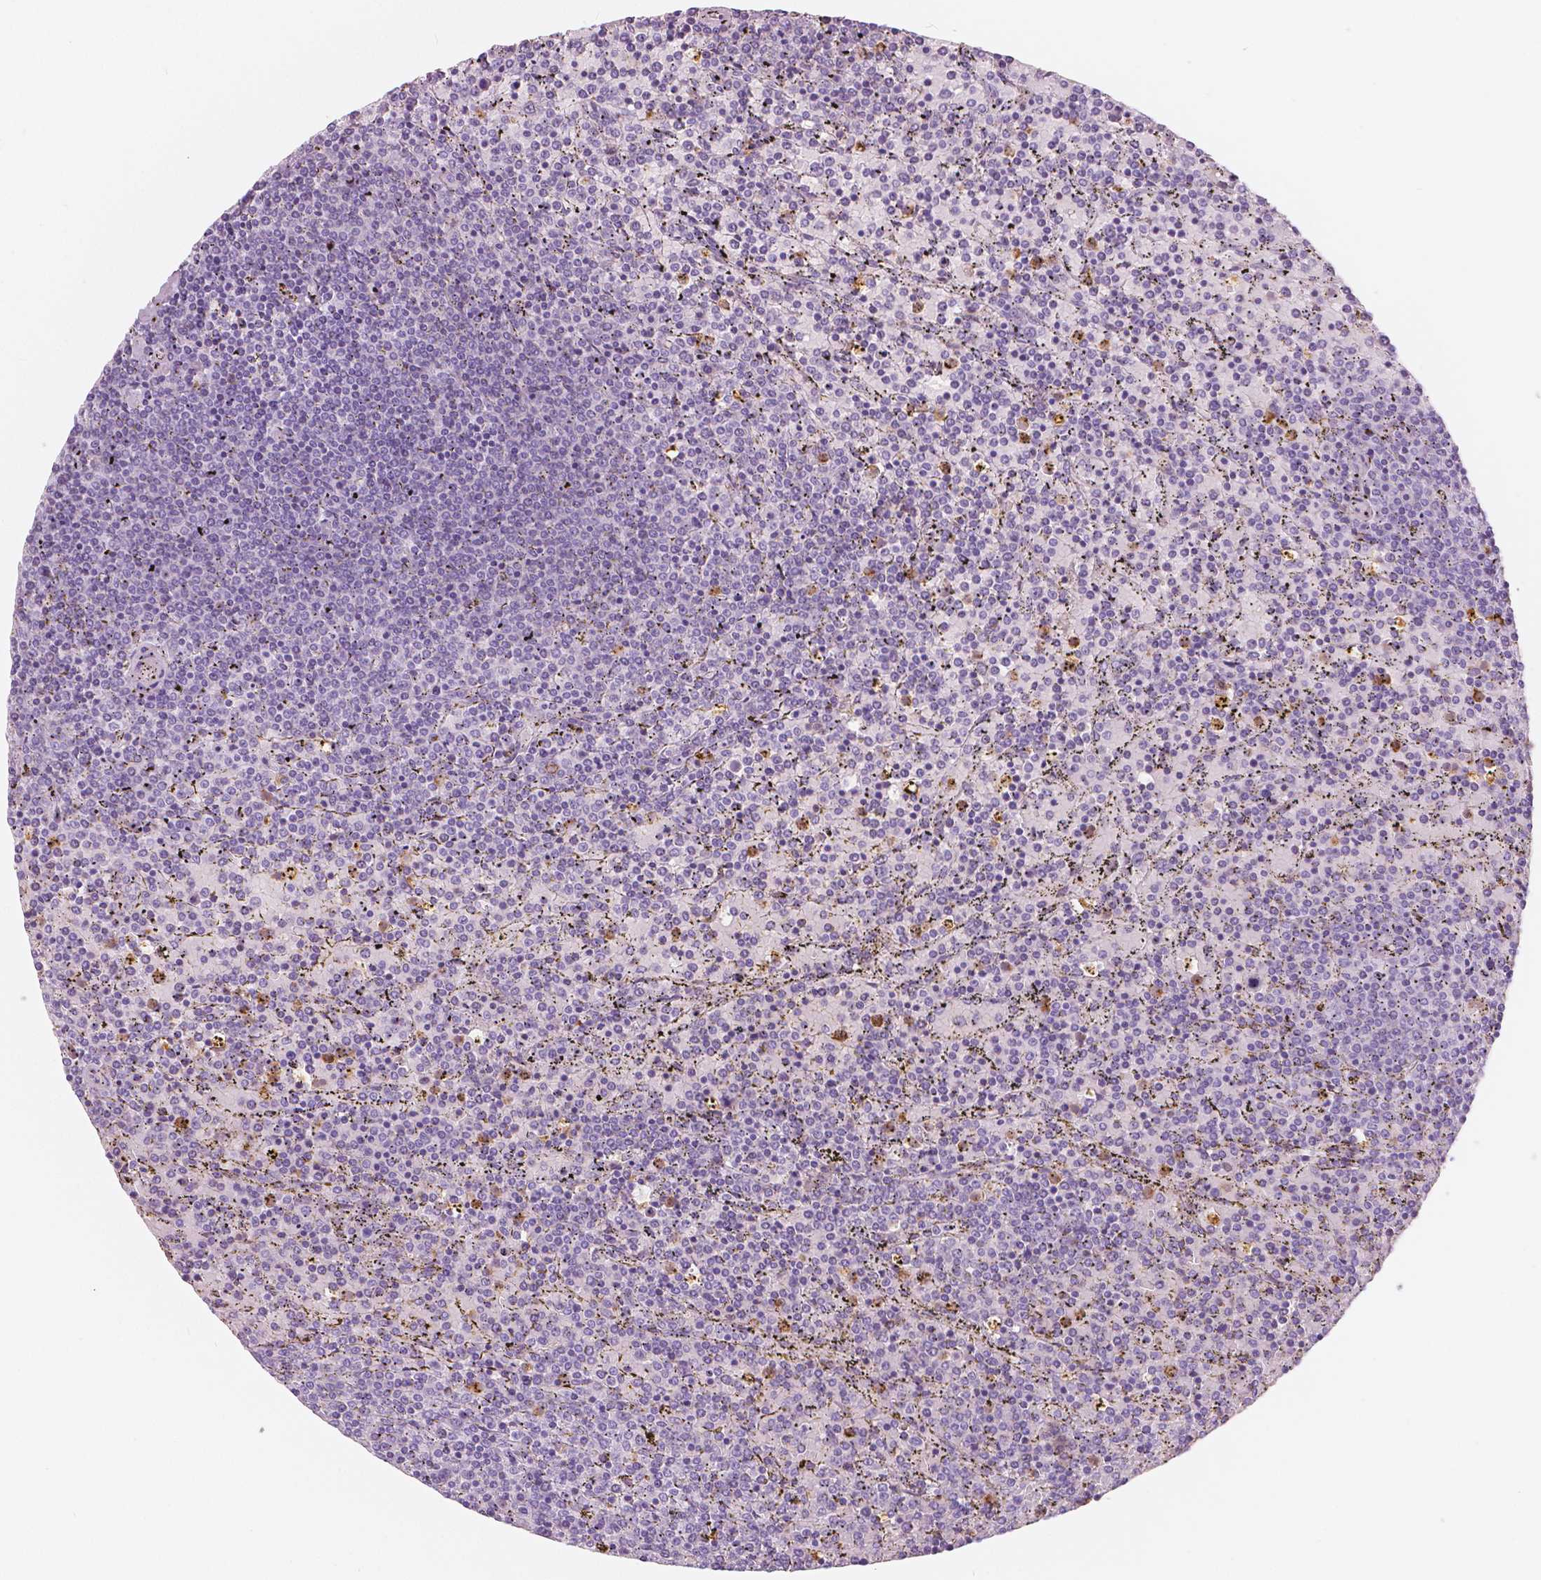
{"staining": {"intensity": "negative", "quantity": "none", "location": "none"}, "tissue": "lymphoma", "cell_type": "Tumor cells", "image_type": "cancer", "snomed": [{"axis": "morphology", "description": "Malignant lymphoma, non-Hodgkin's type, Low grade"}, {"axis": "topography", "description": "Spleen"}], "caption": "The image displays no significant expression in tumor cells of lymphoma.", "gene": "CXCR2", "patient": {"sex": "female", "age": 77}}